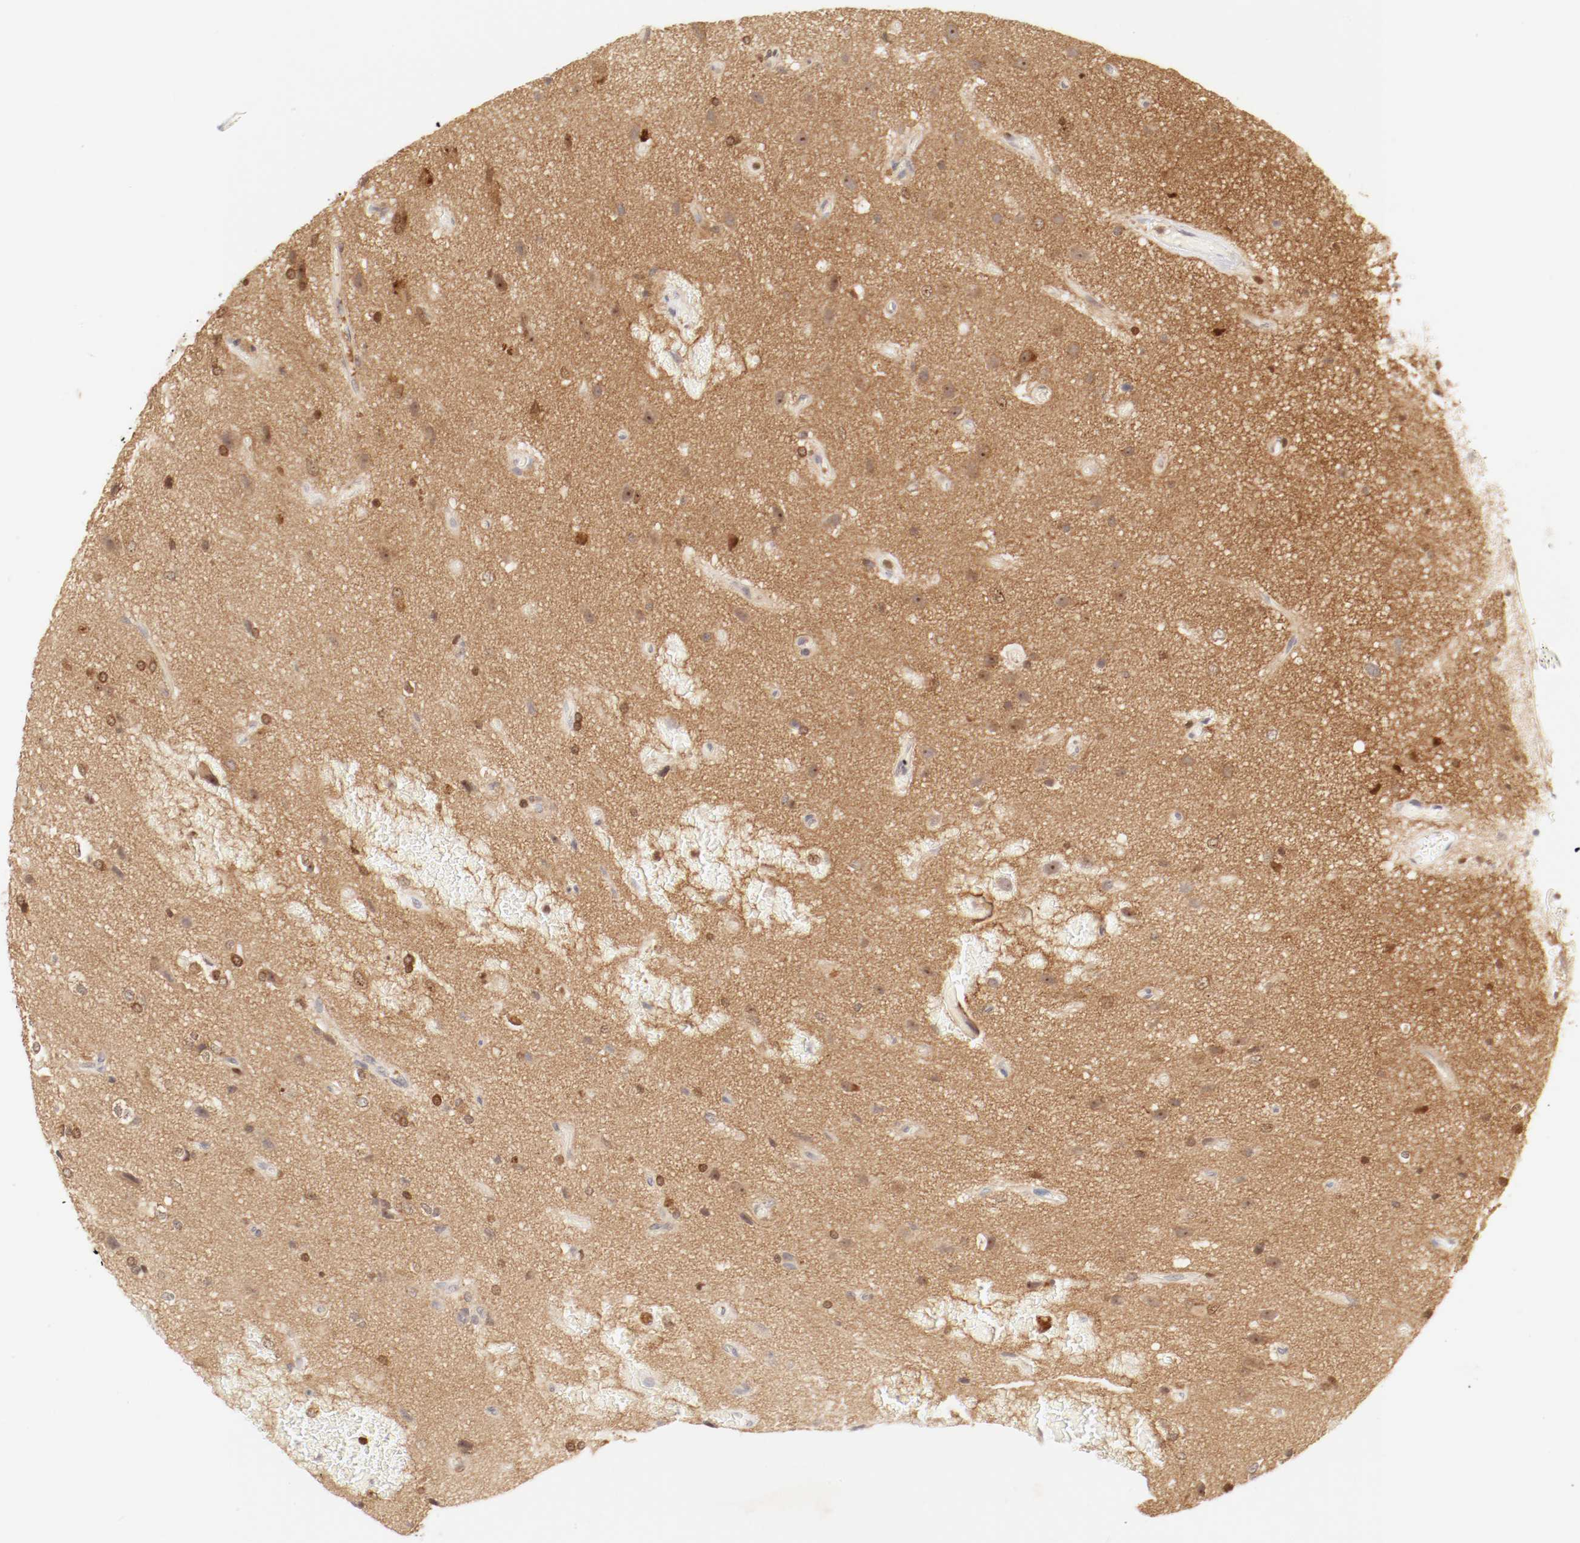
{"staining": {"intensity": "moderate", "quantity": "25%-75%", "location": "cytoplasmic/membranous,nuclear"}, "tissue": "glioma", "cell_type": "Tumor cells", "image_type": "cancer", "snomed": [{"axis": "morphology", "description": "Glioma, malignant, High grade"}, {"axis": "topography", "description": "Brain"}], "caption": "Brown immunohistochemical staining in glioma shows moderate cytoplasmic/membranous and nuclear expression in approximately 25%-75% of tumor cells. (DAB (3,3'-diaminobenzidine) IHC with brightfield microscopy, high magnification).", "gene": "KIF2A", "patient": {"sex": "male", "age": 47}}